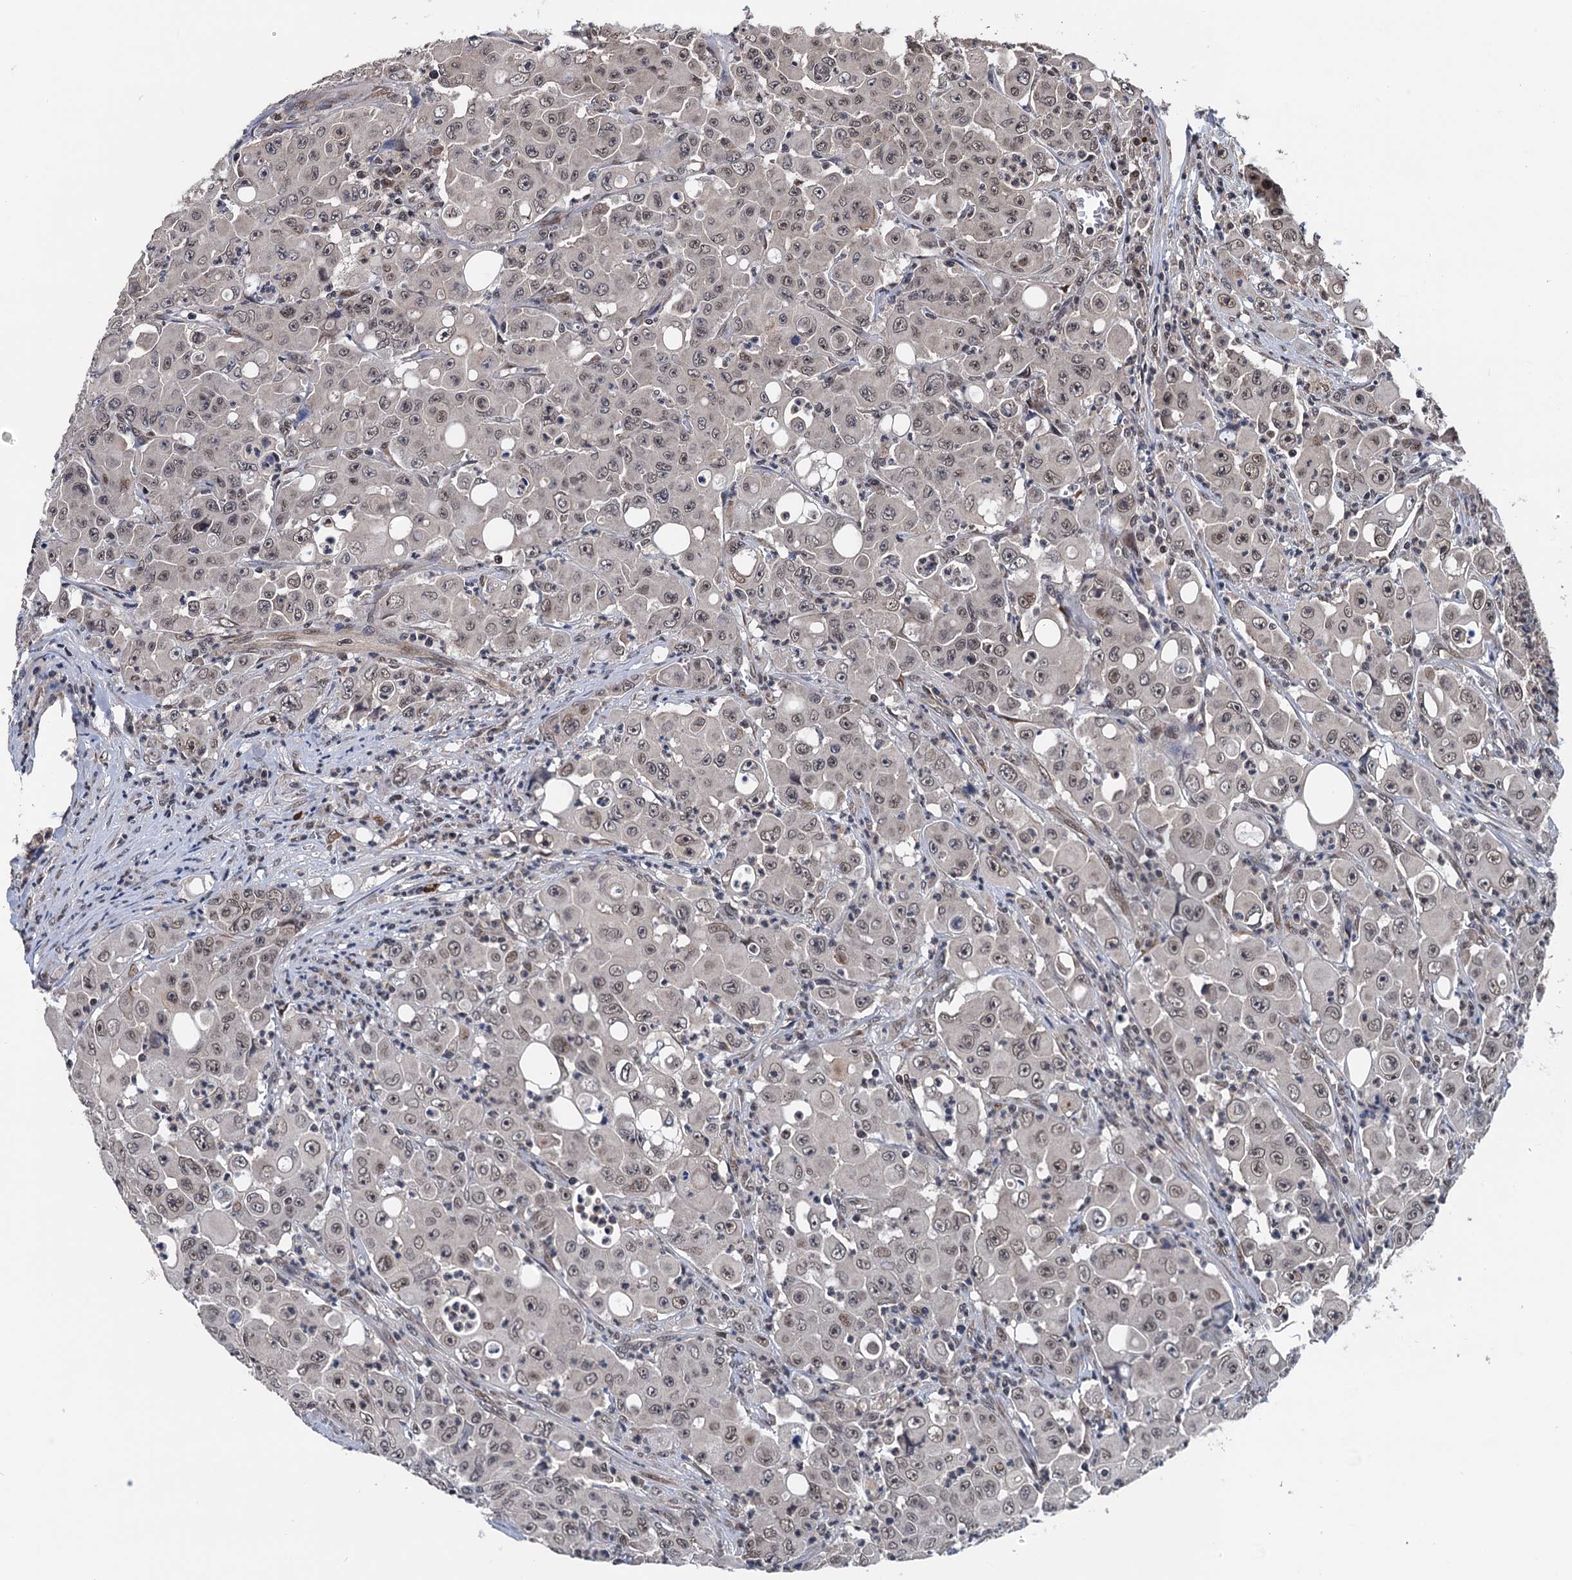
{"staining": {"intensity": "weak", "quantity": ">75%", "location": "nuclear"}, "tissue": "colorectal cancer", "cell_type": "Tumor cells", "image_type": "cancer", "snomed": [{"axis": "morphology", "description": "Adenocarcinoma, NOS"}, {"axis": "topography", "description": "Colon"}], "caption": "Protein analysis of colorectal cancer (adenocarcinoma) tissue demonstrates weak nuclear staining in approximately >75% of tumor cells.", "gene": "RASSF4", "patient": {"sex": "male", "age": 51}}